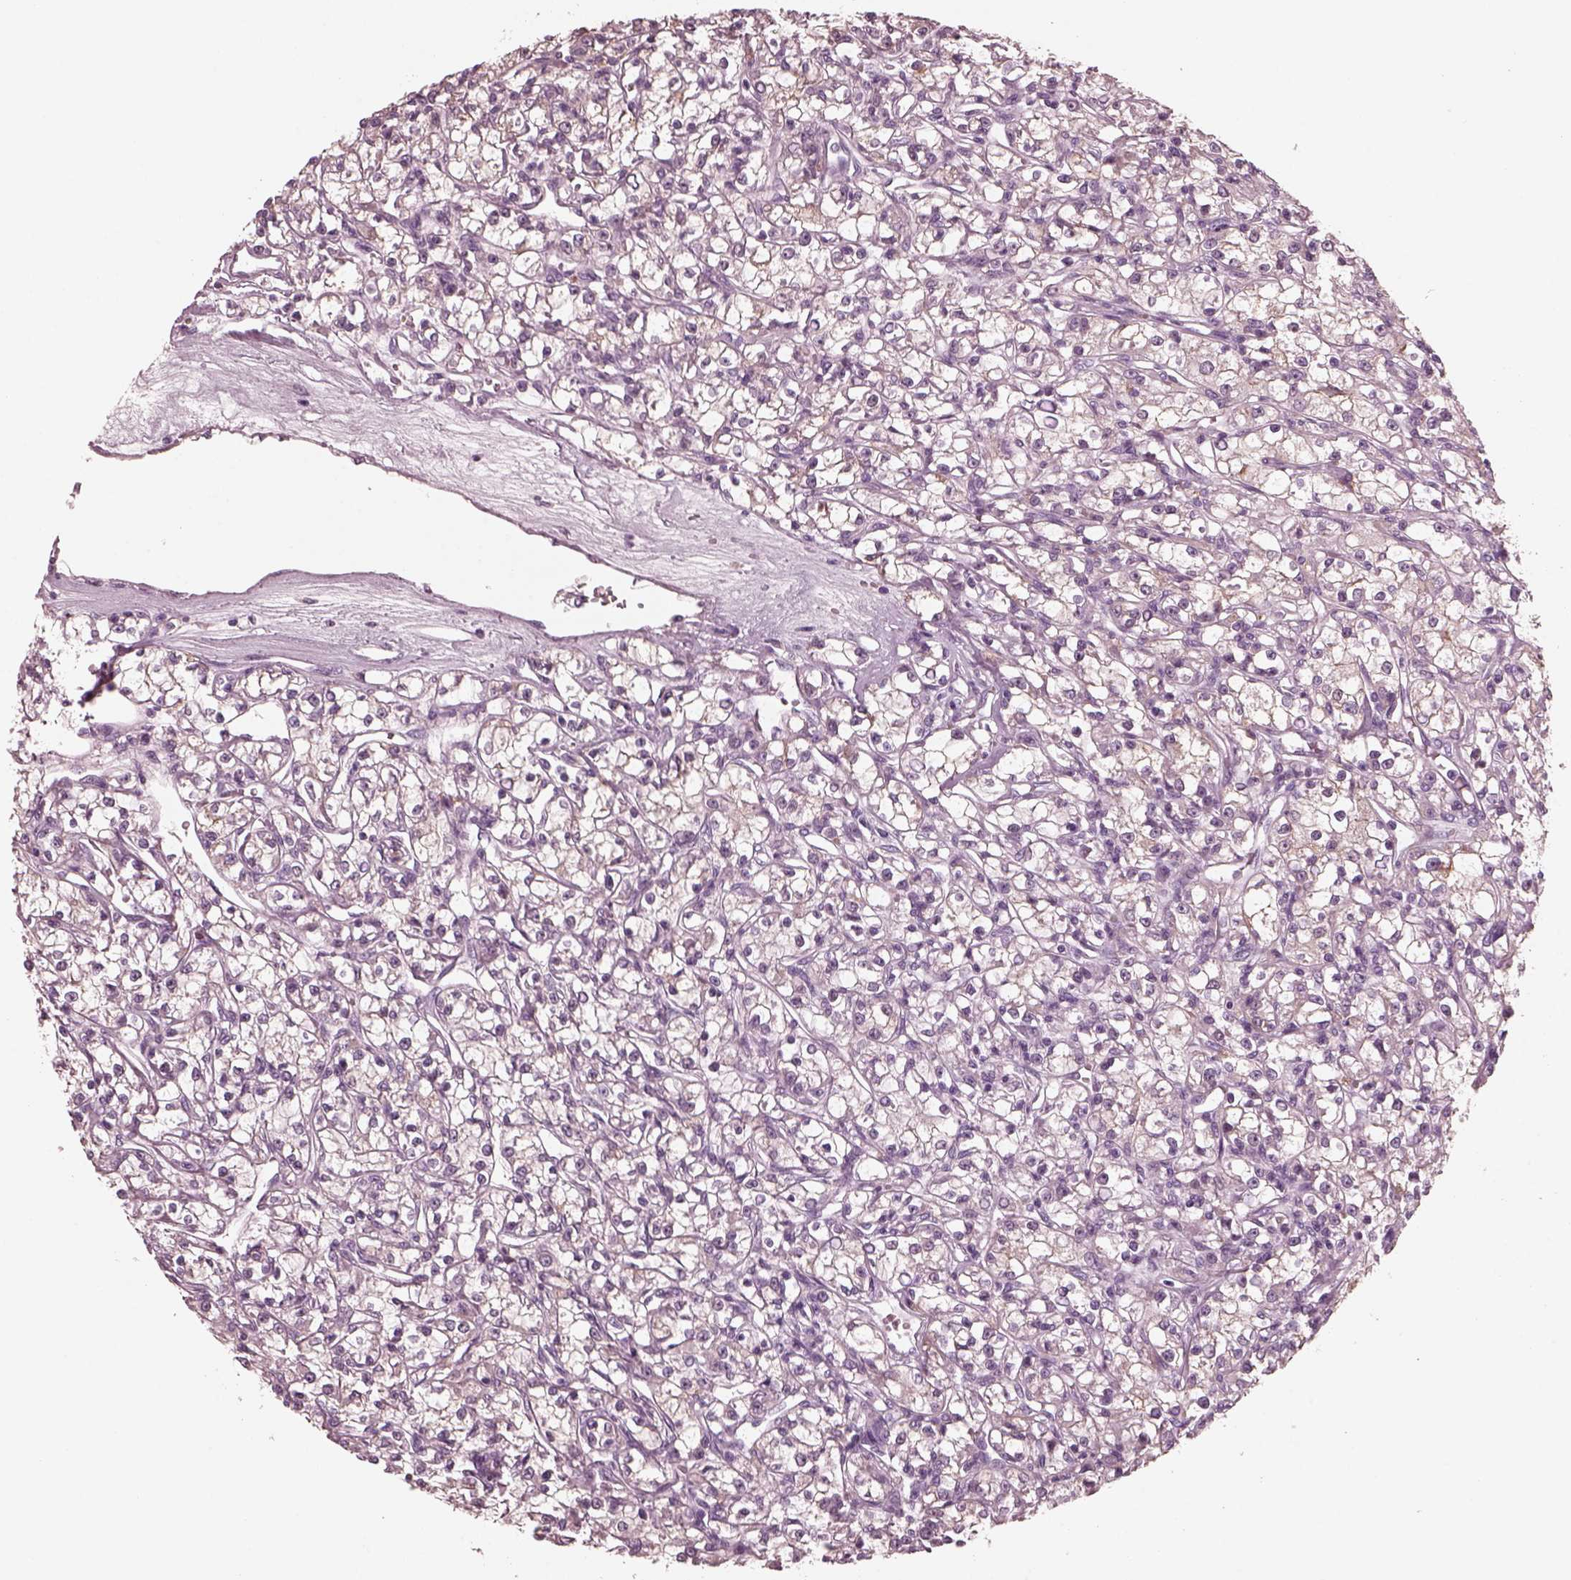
{"staining": {"intensity": "negative", "quantity": "none", "location": "none"}, "tissue": "renal cancer", "cell_type": "Tumor cells", "image_type": "cancer", "snomed": [{"axis": "morphology", "description": "Adenocarcinoma, NOS"}, {"axis": "topography", "description": "Kidney"}], "caption": "Histopathology image shows no significant protein expression in tumor cells of adenocarcinoma (renal). (Stains: DAB (3,3'-diaminobenzidine) immunohistochemistry with hematoxylin counter stain, Microscopy: brightfield microscopy at high magnification).", "gene": "CGA", "patient": {"sex": "female", "age": 59}}